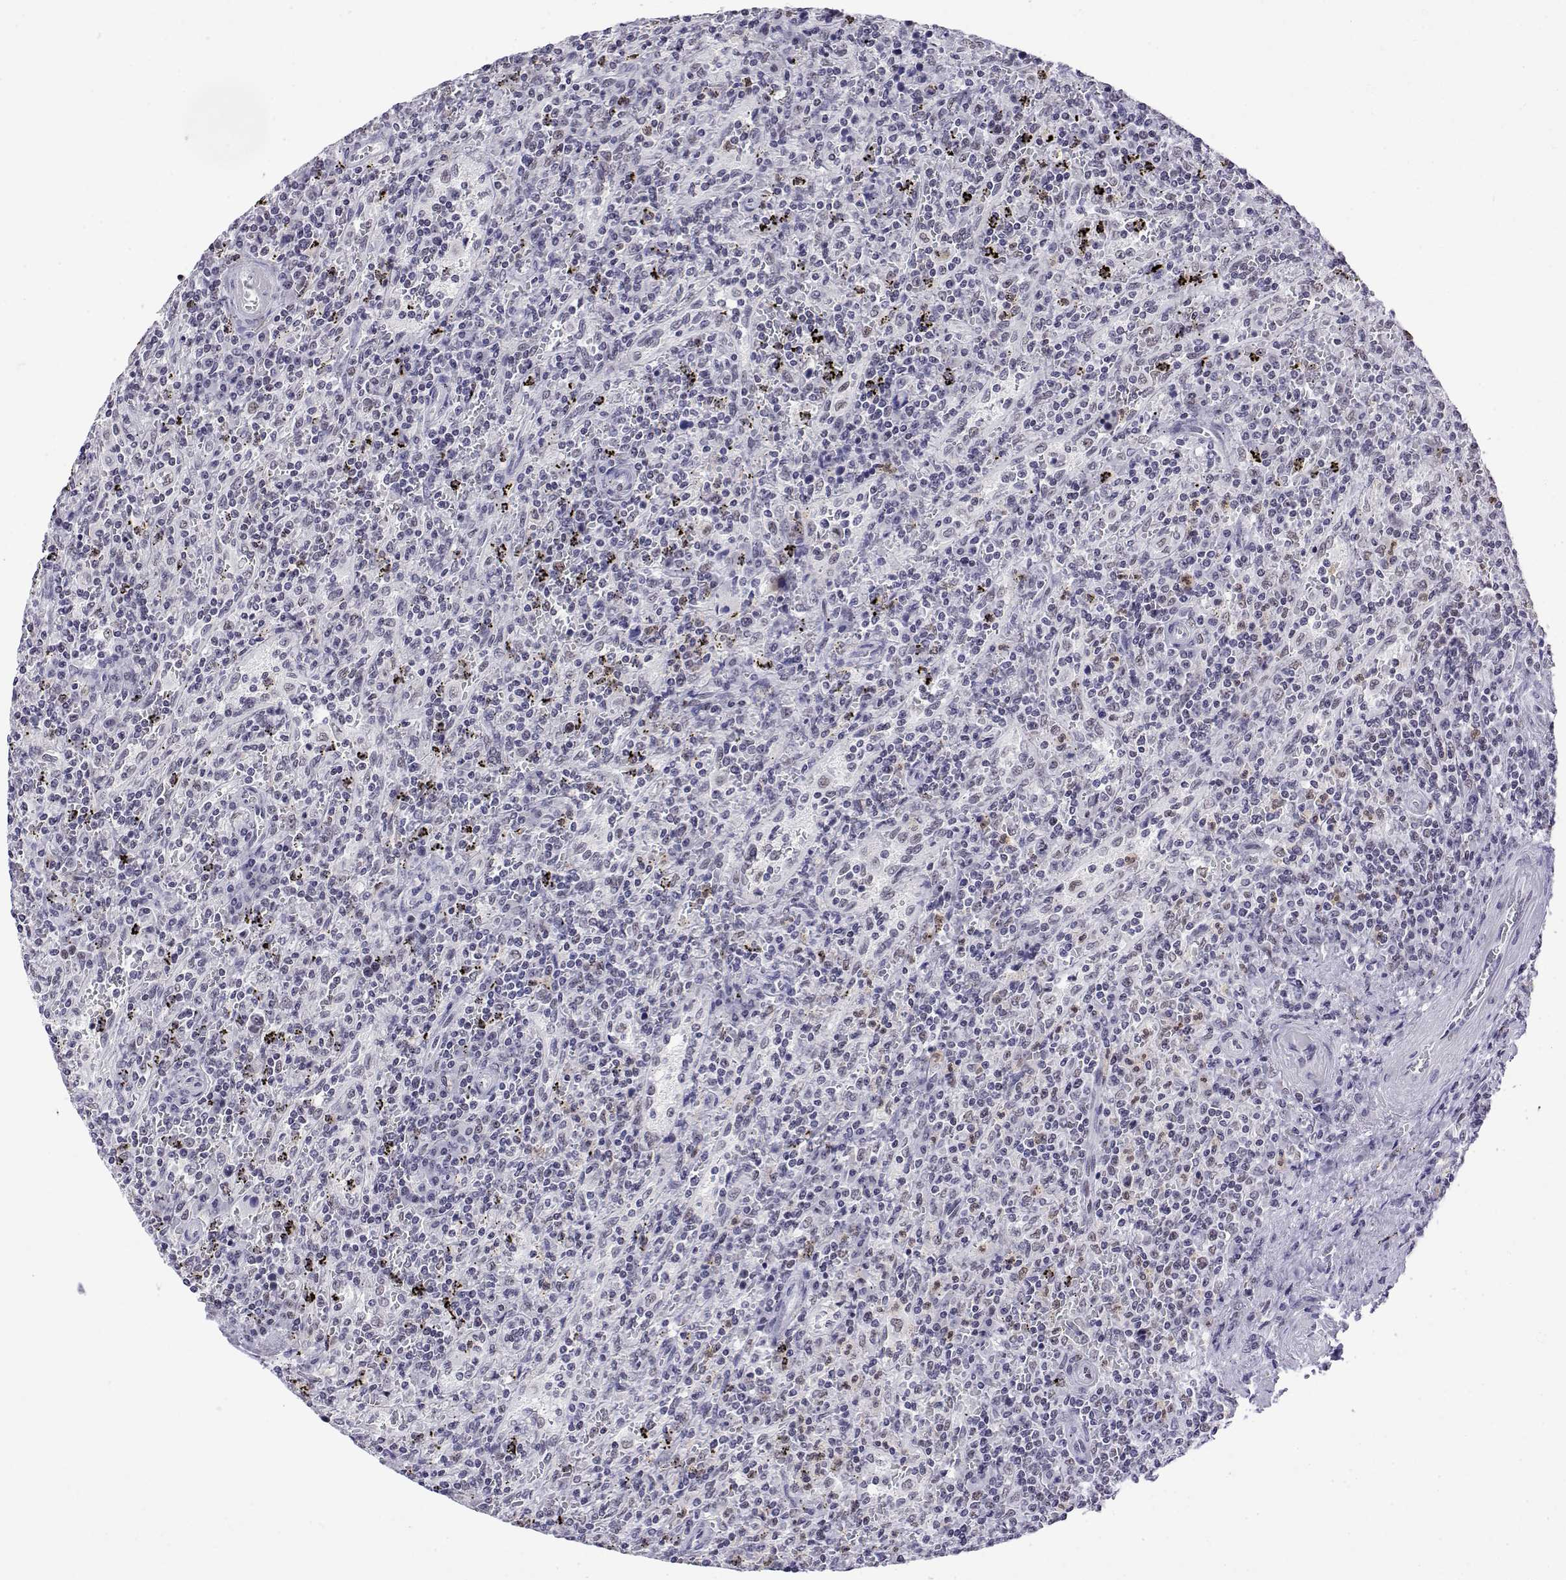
{"staining": {"intensity": "negative", "quantity": "none", "location": "none"}, "tissue": "lymphoma", "cell_type": "Tumor cells", "image_type": "cancer", "snomed": [{"axis": "morphology", "description": "Malignant lymphoma, non-Hodgkin's type, Low grade"}, {"axis": "topography", "description": "Spleen"}], "caption": "Immunohistochemical staining of human lymphoma exhibits no significant staining in tumor cells. The staining was performed using DAB to visualize the protein expression in brown, while the nuclei were stained in blue with hematoxylin (Magnification: 20x).", "gene": "POLDIP3", "patient": {"sex": "male", "age": 62}}